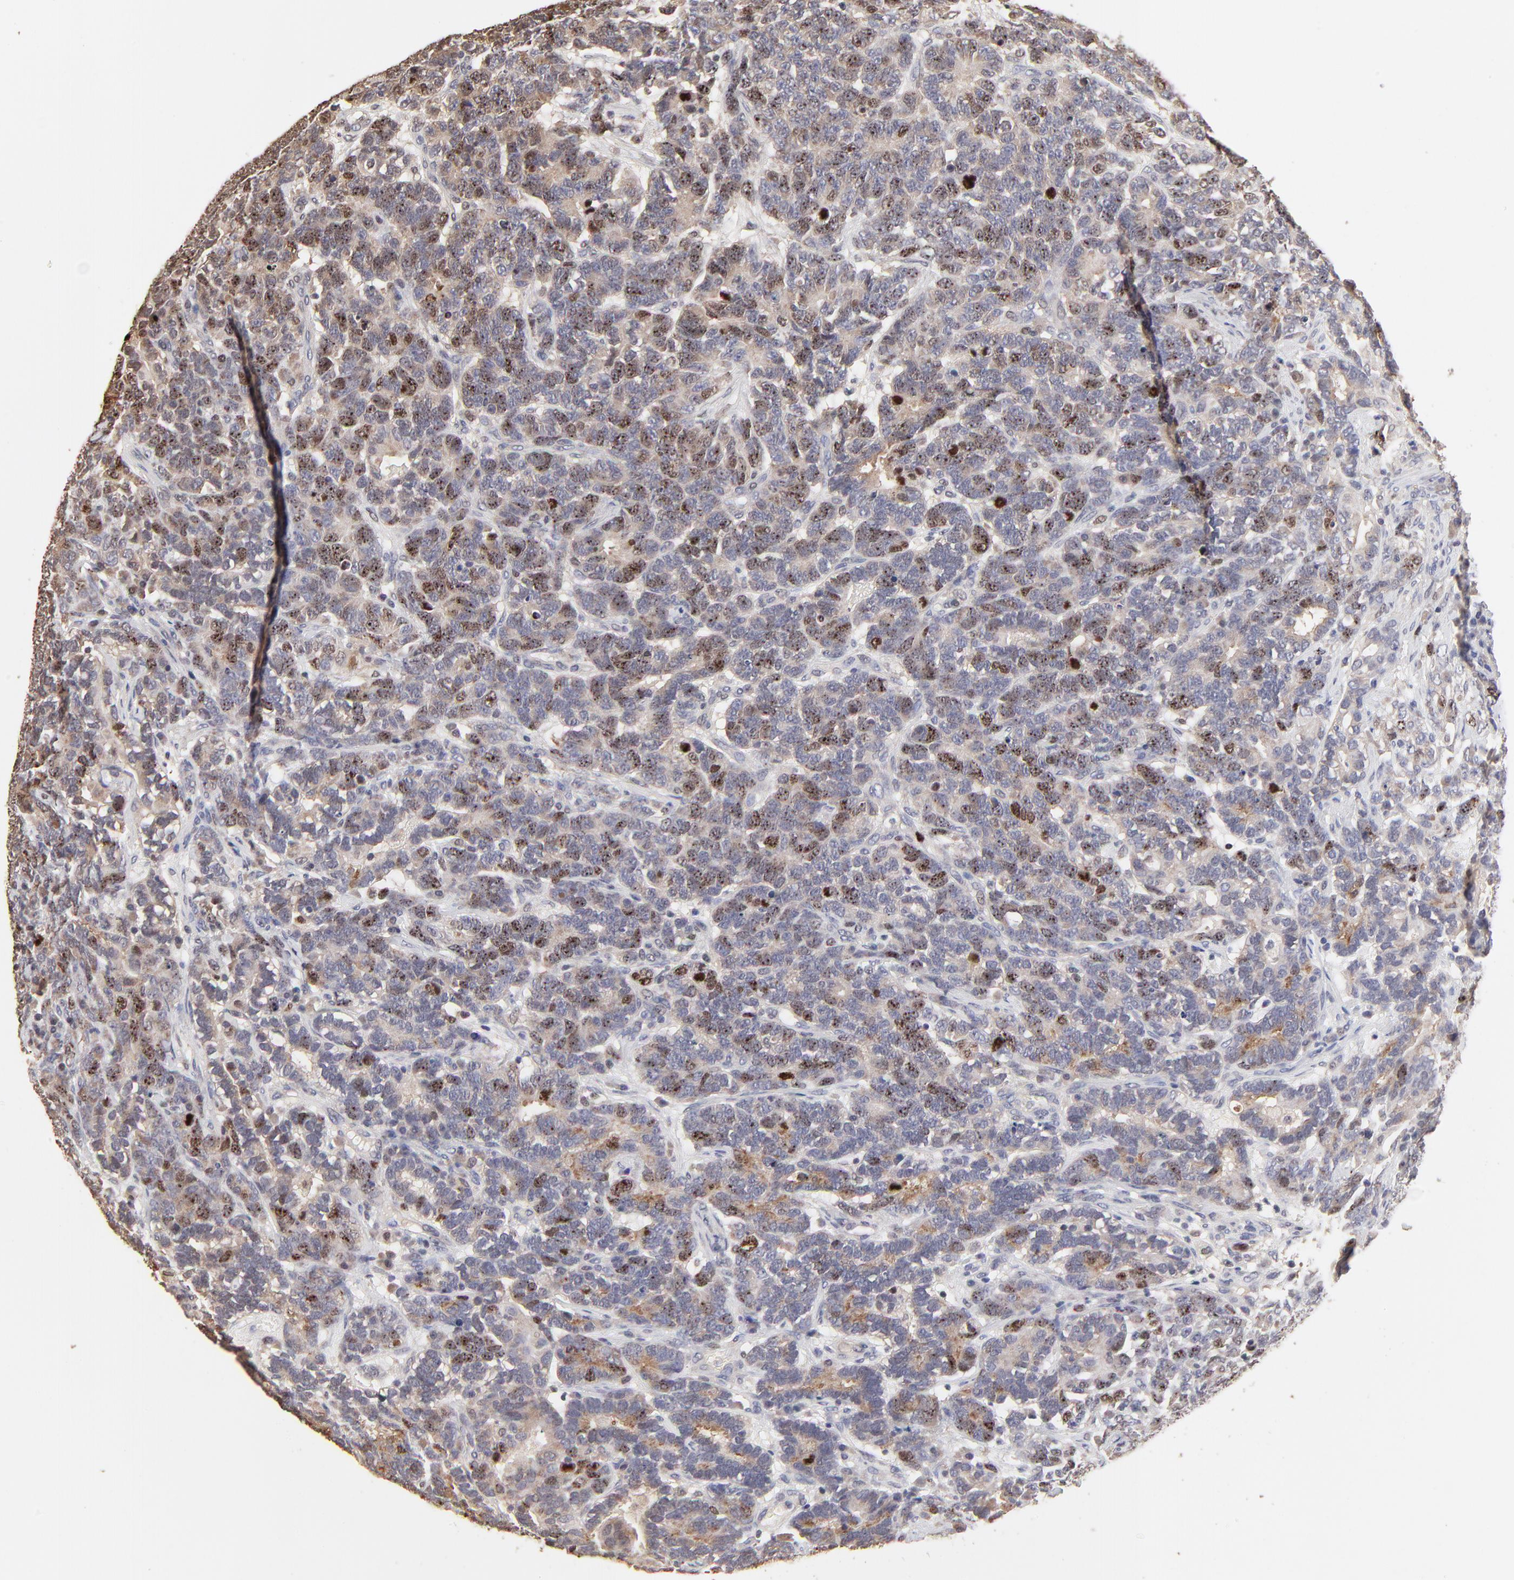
{"staining": {"intensity": "moderate", "quantity": "<25%", "location": "nuclear"}, "tissue": "testis cancer", "cell_type": "Tumor cells", "image_type": "cancer", "snomed": [{"axis": "morphology", "description": "Carcinoma, Embryonal, NOS"}, {"axis": "topography", "description": "Testis"}], "caption": "Testis embryonal carcinoma was stained to show a protein in brown. There is low levels of moderate nuclear expression in approximately <25% of tumor cells.", "gene": "BIRC5", "patient": {"sex": "male", "age": 26}}